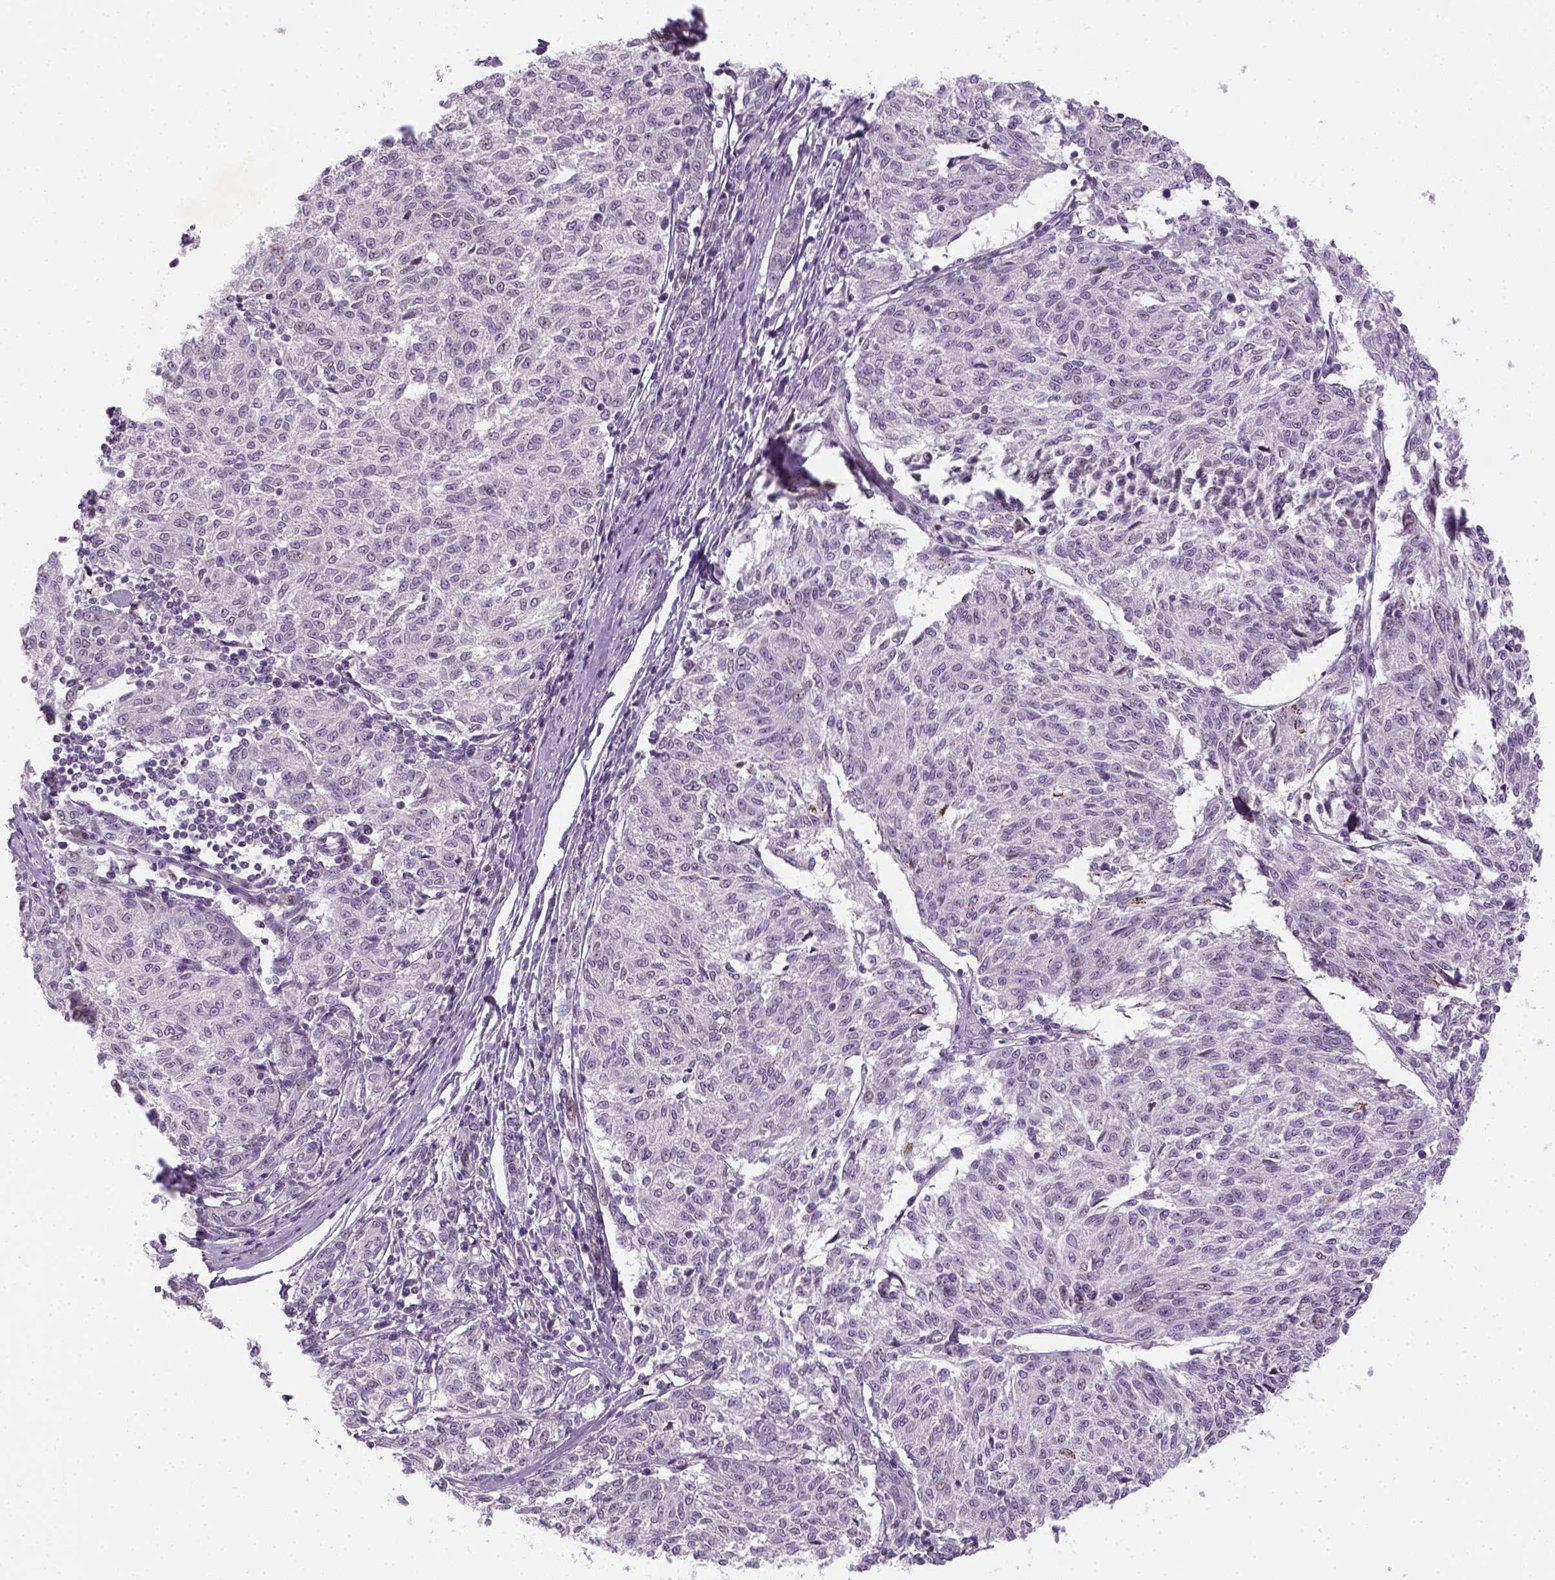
{"staining": {"intensity": "negative", "quantity": "none", "location": "none"}, "tissue": "melanoma", "cell_type": "Tumor cells", "image_type": "cancer", "snomed": [{"axis": "morphology", "description": "Malignant melanoma, NOS"}, {"axis": "topography", "description": "Skin"}], "caption": "Immunohistochemistry (IHC) of human melanoma reveals no positivity in tumor cells.", "gene": "MAGEB3", "patient": {"sex": "female", "age": 72}}